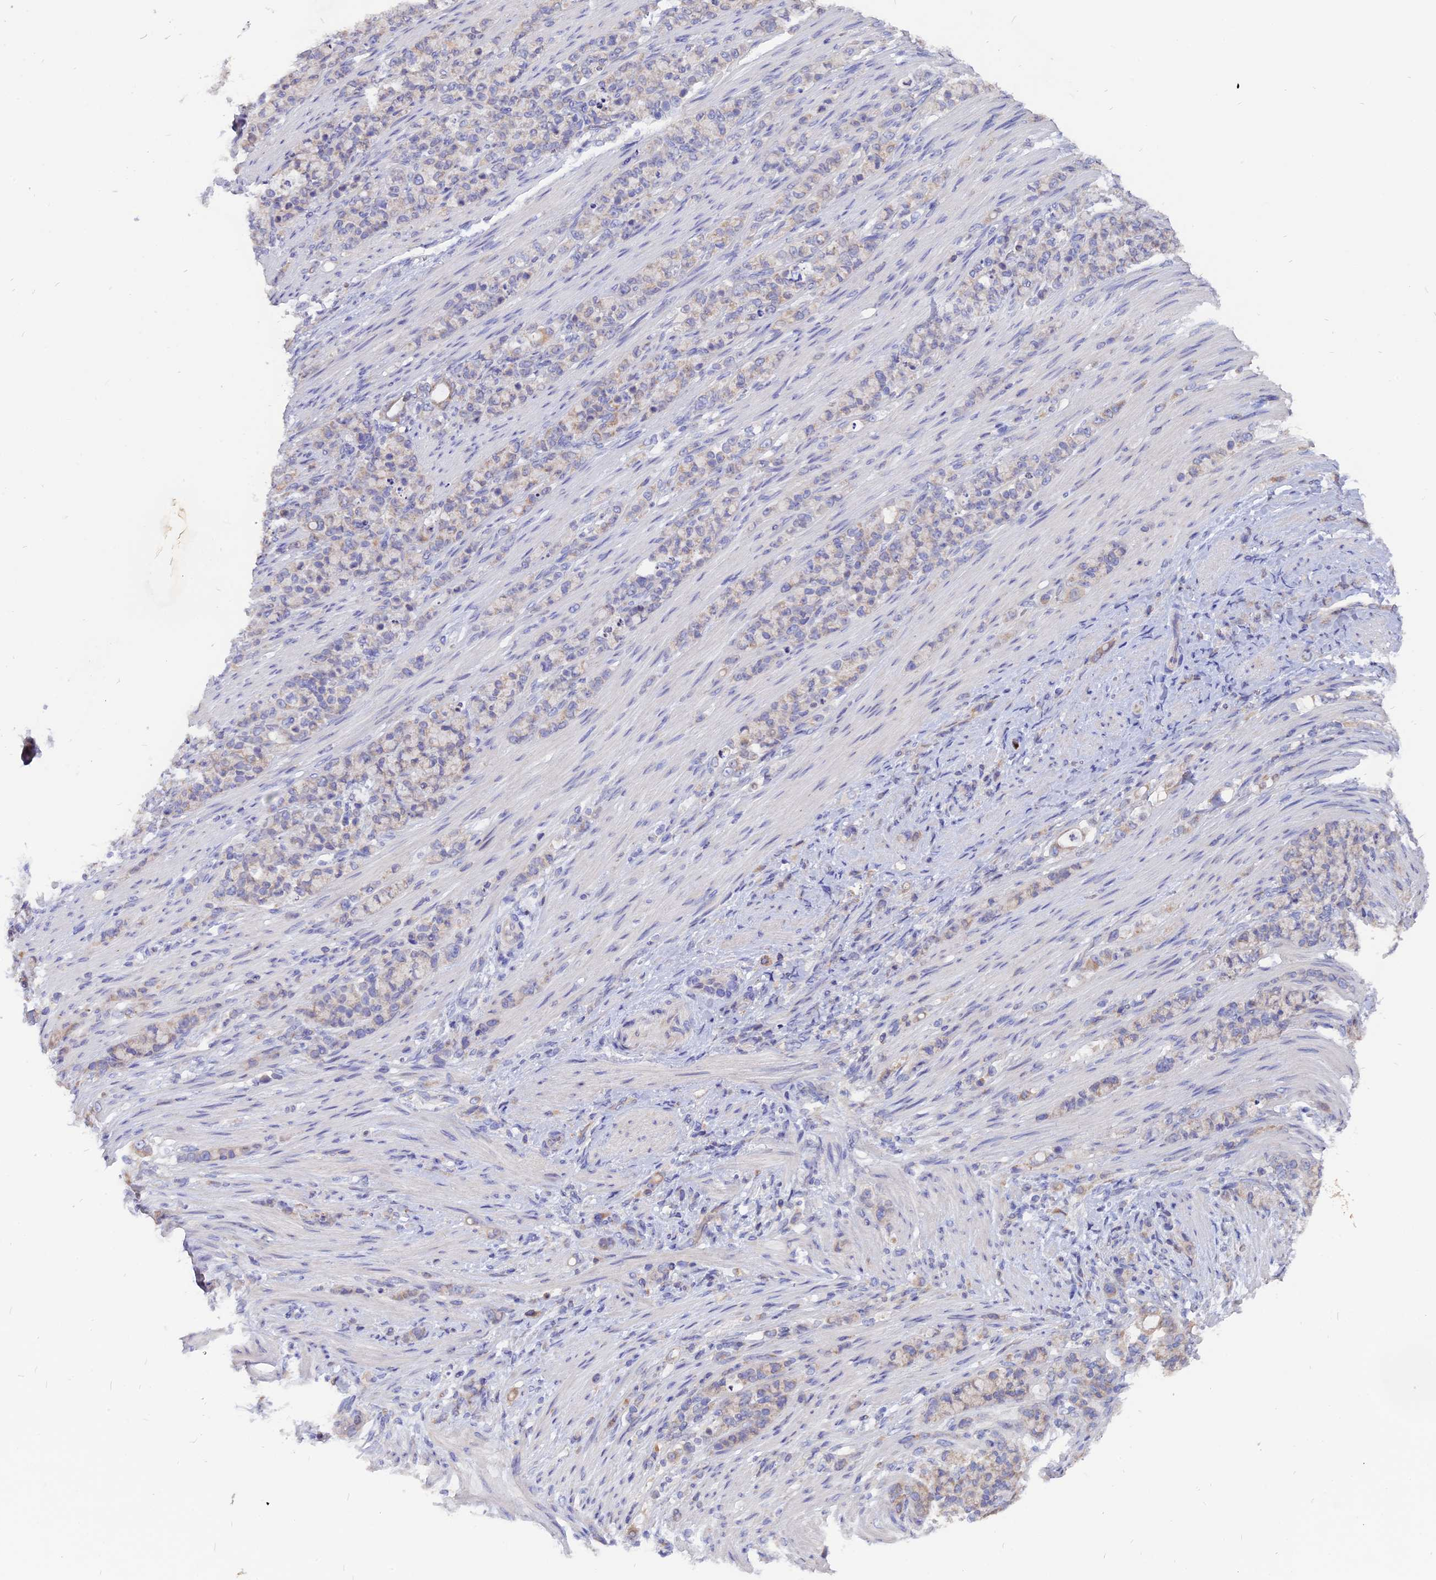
{"staining": {"intensity": "negative", "quantity": "none", "location": "none"}, "tissue": "stomach cancer", "cell_type": "Tumor cells", "image_type": "cancer", "snomed": [{"axis": "morphology", "description": "Adenocarcinoma, NOS"}, {"axis": "topography", "description": "Stomach"}], "caption": "Immunohistochemical staining of human stomach cancer reveals no significant expression in tumor cells. (DAB (3,3'-diaminobenzidine) IHC, high magnification).", "gene": "CARMIL2", "patient": {"sex": "female", "age": 79}}